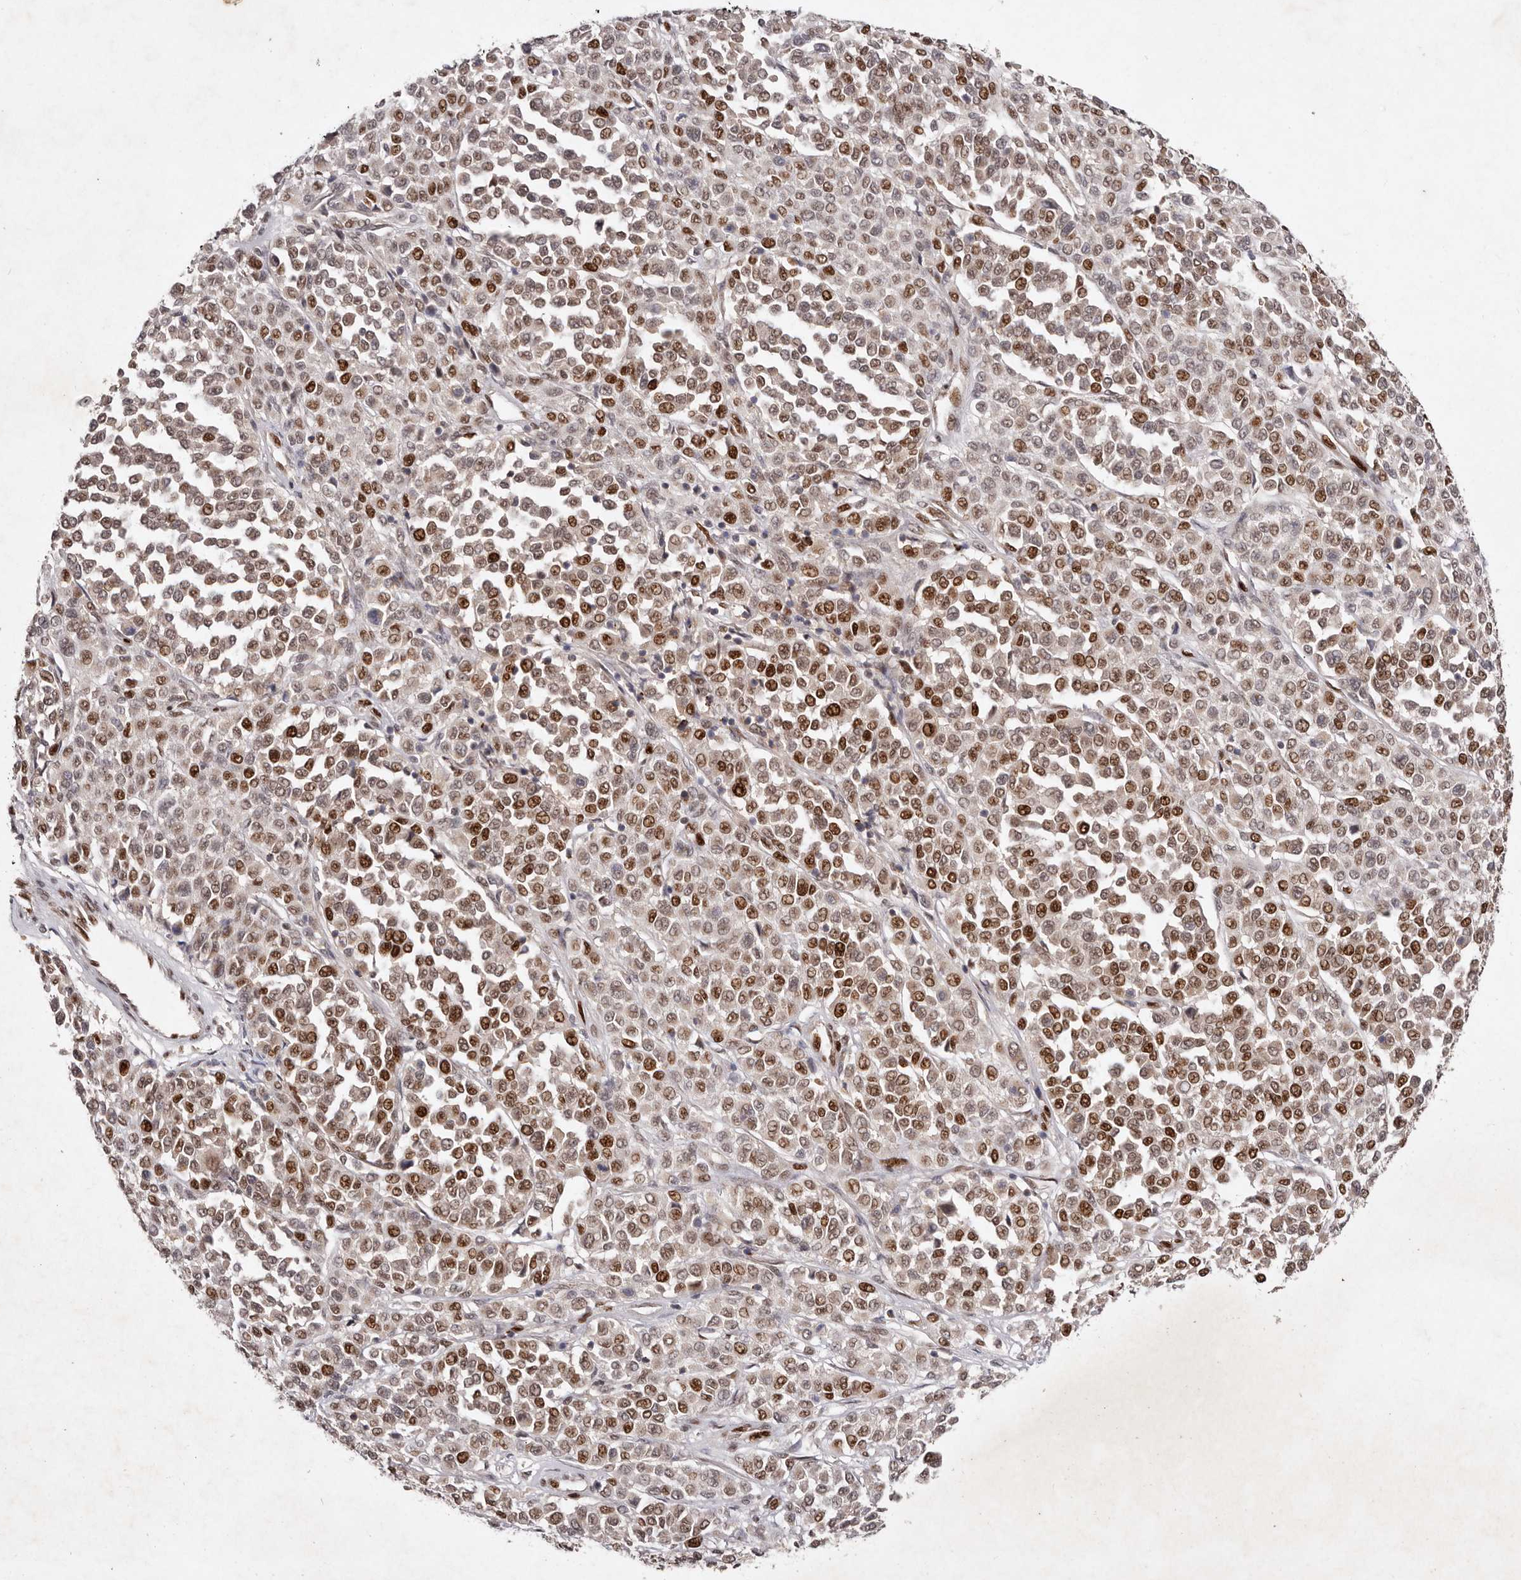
{"staining": {"intensity": "strong", "quantity": "25%-75%", "location": "nuclear"}, "tissue": "melanoma", "cell_type": "Tumor cells", "image_type": "cancer", "snomed": [{"axis": "morphology", "description": "Malignant melanoma, Metastatic site"}, {"axis": "topography", "description": "Pancreas"}], "caption": "Tumor cells exhibit high levels of strong nuclear staining in about 25%-75% of cells in melanoma.", "gene": "KLF7", "patient": {"sex": "female", "age": 30}}